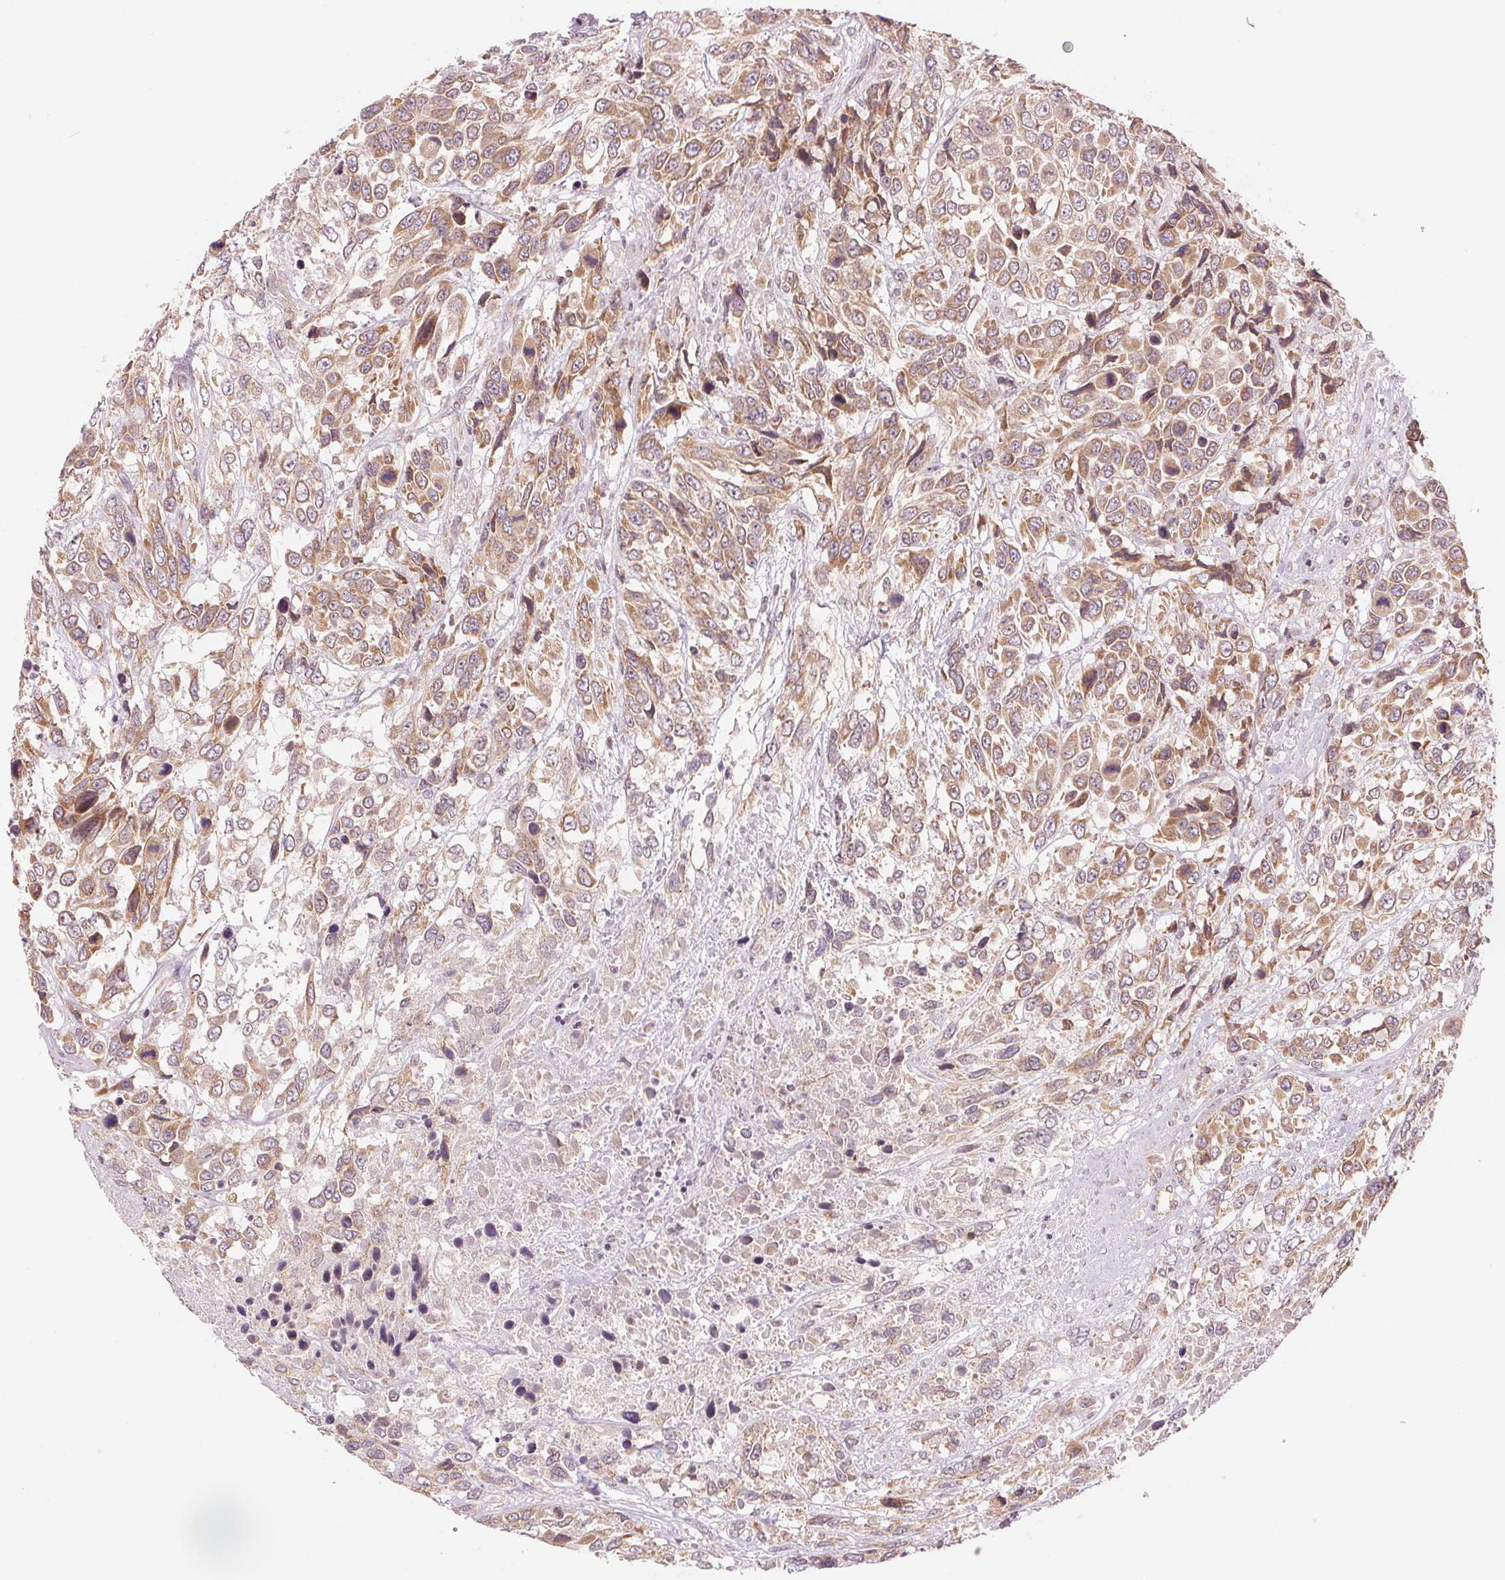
{"staining": {"intensity": "weak", "quantity": ">75%", "location": "cytoplasmic/membranous"}, "tissue": "urothelial cancer", "cell_type": "Tumor cells", "image_type": "cancer", "snomed": [{"axis": "morphology", "description": "Urothelial carcinoma, High grade"}, {"axis": "topography", "description": "Urinary bladder"}], "caption": "Tumor cells exhibit weak cytoplasmic/membranous staining in approximately >75% of cells in urothelial cancer.", "gene": "TECR", "patient": {"sex": "female", "age": 70}}